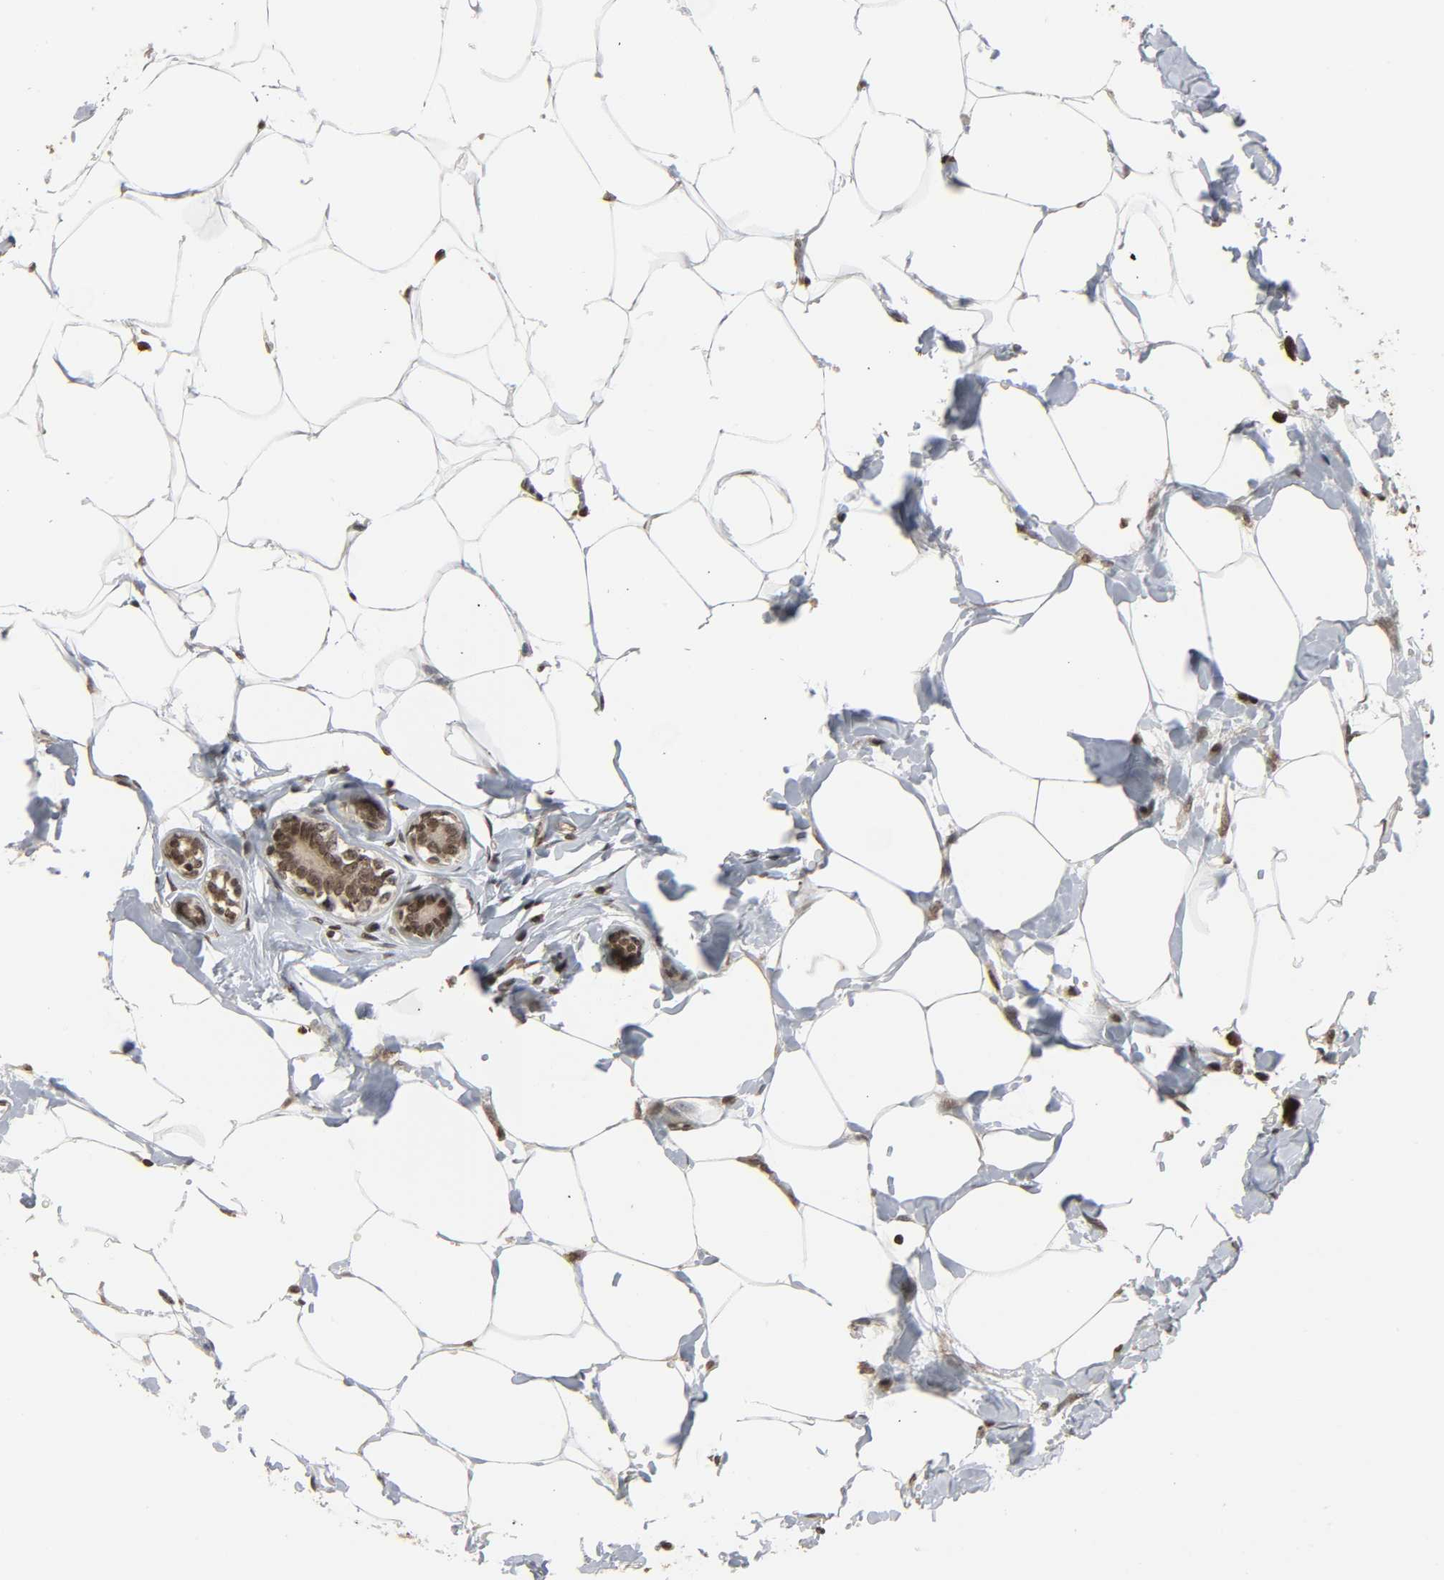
{"staining": {"intensity": "moderate", "quantity": ">75%", "location": "nuclear"}, "tissue": "breast cancer", "cell_type": "Tumor cells", "image_type": "cancer", "snomed": [{"axis": "morphology", "description": "Normal tissue, NOS"}, {"axis": "morphology", "description": "Duct carcinoma"}, {"axis": "topography", "description": "Breast"}], "caption": "About >75% of tumor cells in human breast infiltrating ductal carcinoma show moderate nuclear protein positivity as visualized by brown immunohistochemical staining.", "gene": "XRCC1", "patient": {"sex": "female", "age": 50}}